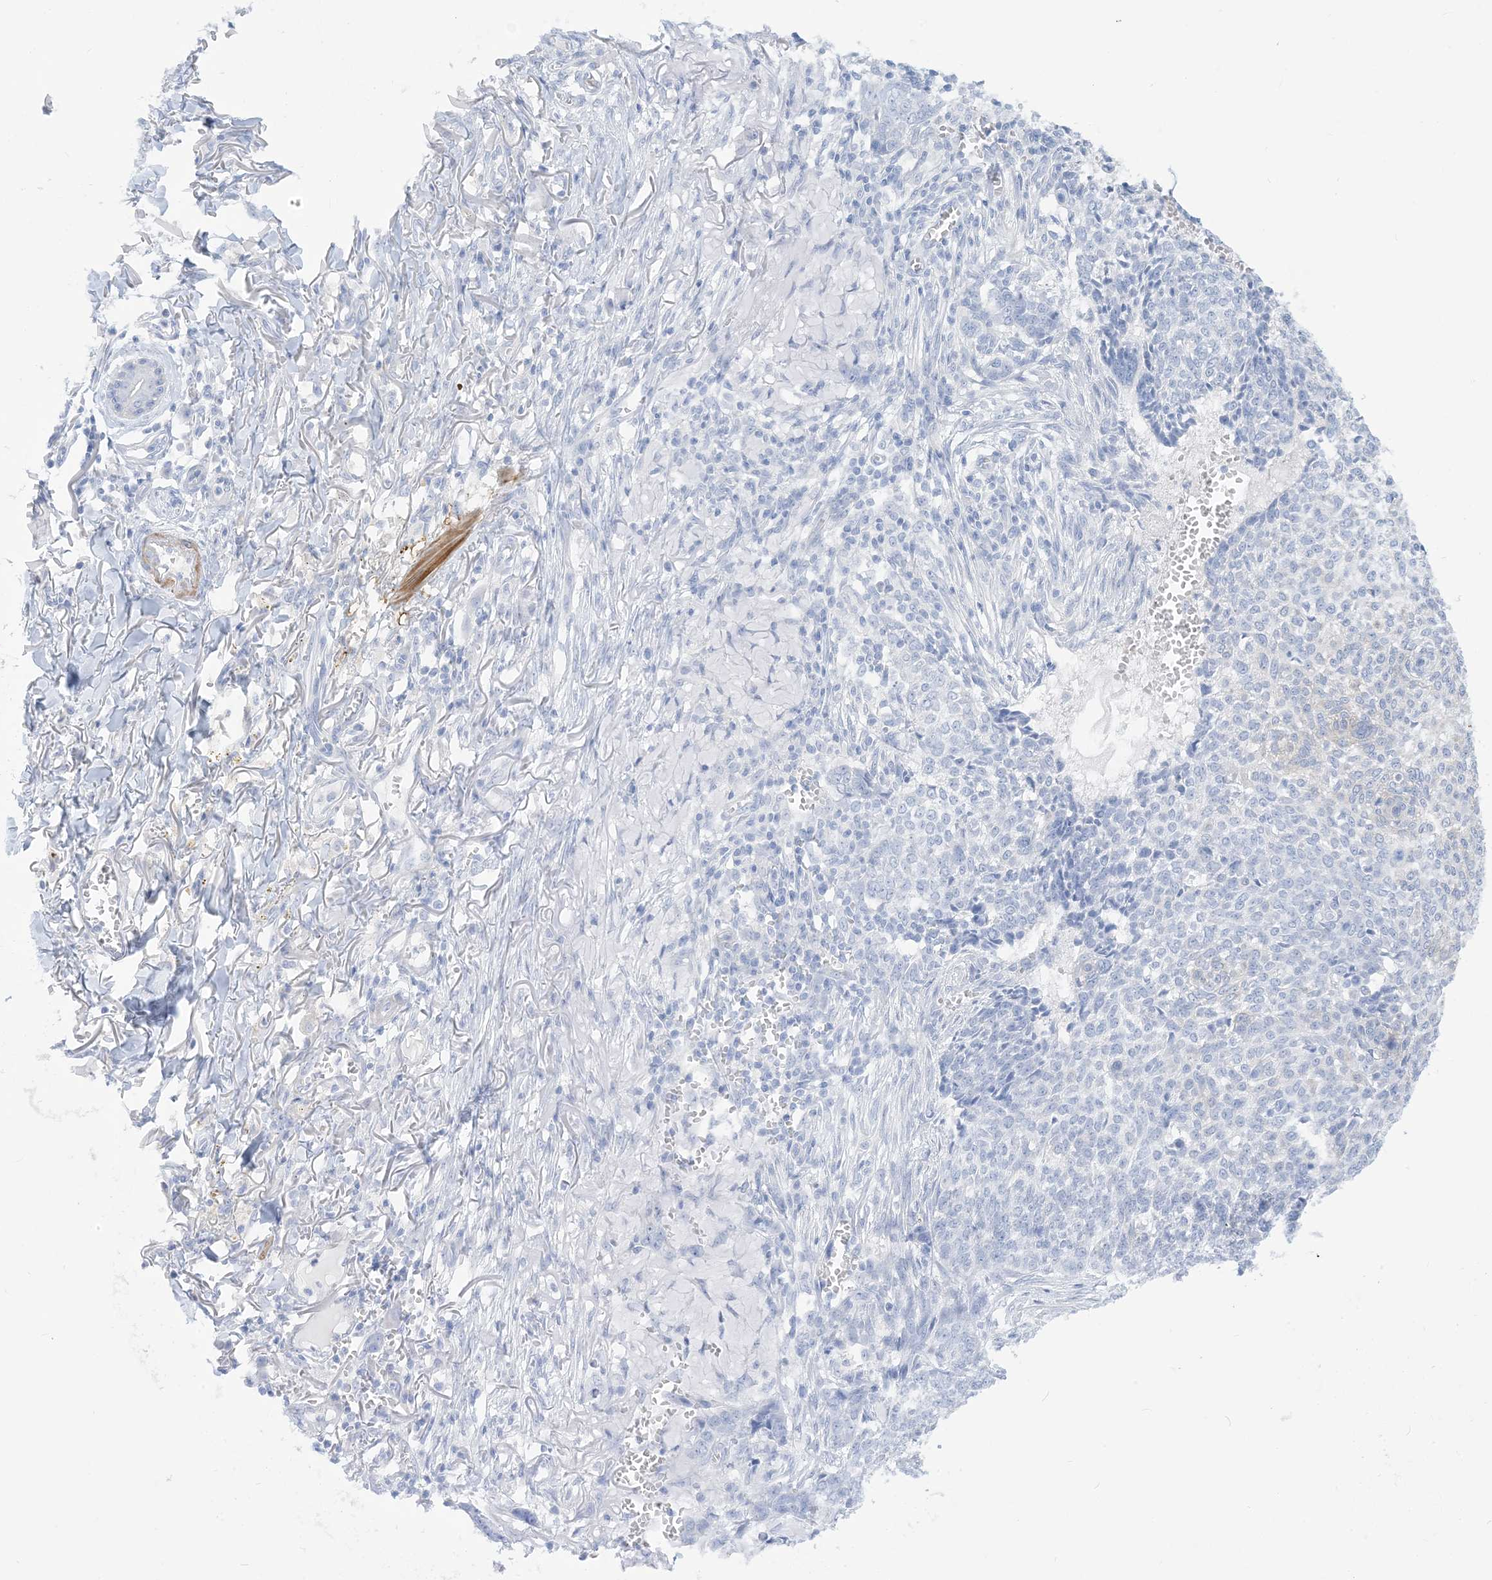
{"staining": {"intensity": "weak", "quantity": "<25%", "location": "cytoplasmic/membranous"}, "tissue": "skin cancer", "cell_type": "Tumor cells", "image_type": "cancer", "snomed": [{"axis": "morphology", "description": "Basal cell carcinoma"}, {"axis": "topography", "description": "Skin"}], "caption": "A high-resolution image shows immunohistochemistry (IHC) staining of basal cell carcinoma (skin), which displays no significant positivity in tumor cells.", "gene": "MARS2", "patient": {"sex": "male", "age": 85}}